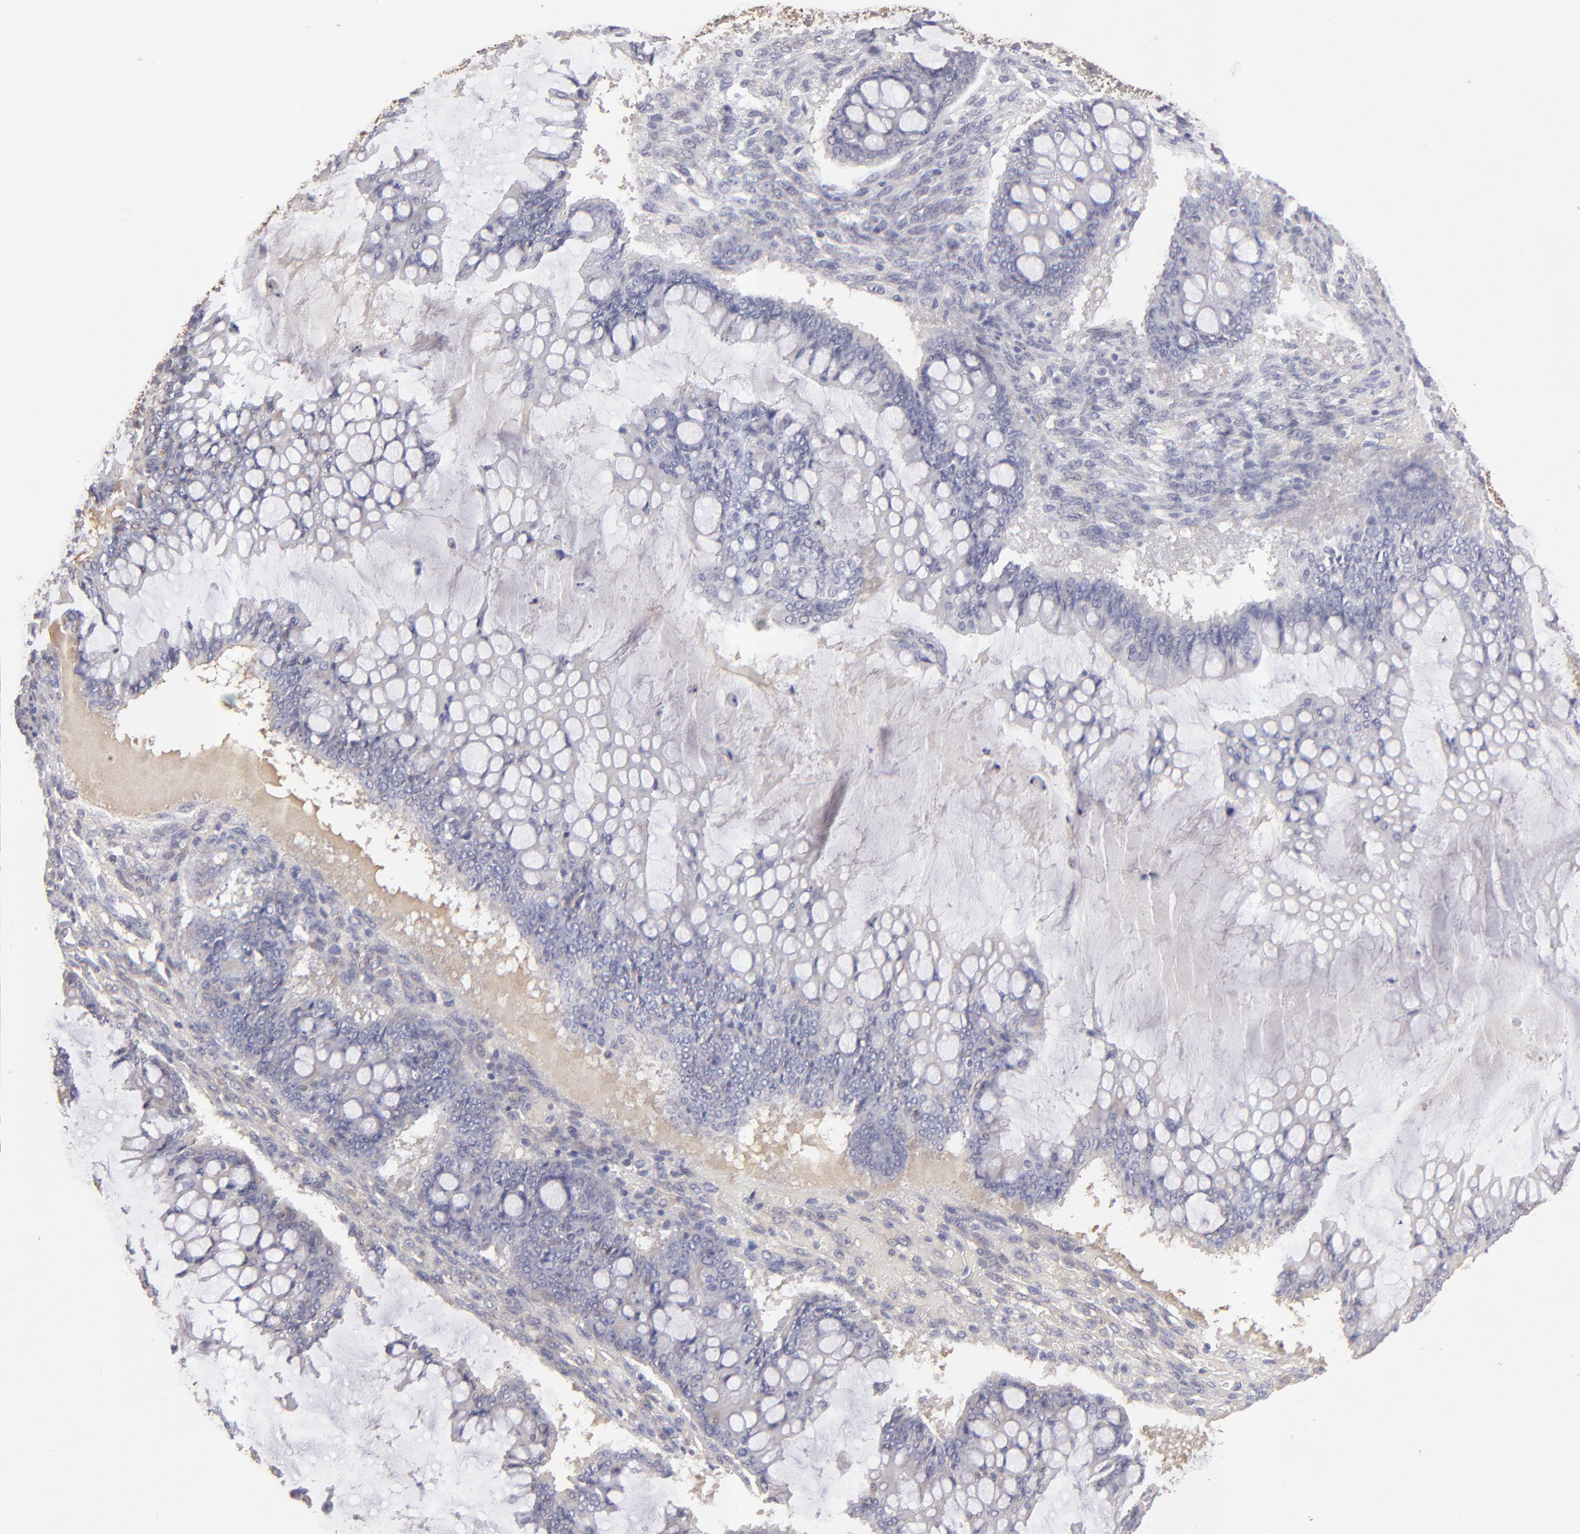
{"staining": {"intensity": "negative", "quantity": "none", "location": "none"}, "tissue": "ovarian cancer", "cell_type": "Tumor cells", "image_type": "cancer", "snomed": [{"axis": "morphology", "description": "Cystadenocarcinoma, mucinous, NOS"}, {"axis": "topography", "description": "Ovary"}], "caption": "Immunohistochemical staining of human ovarian cancer demonstrates no significant expression in tumor cells.", "gene": "ABCC4", "patient": {"sex": "female", "age": 73}}